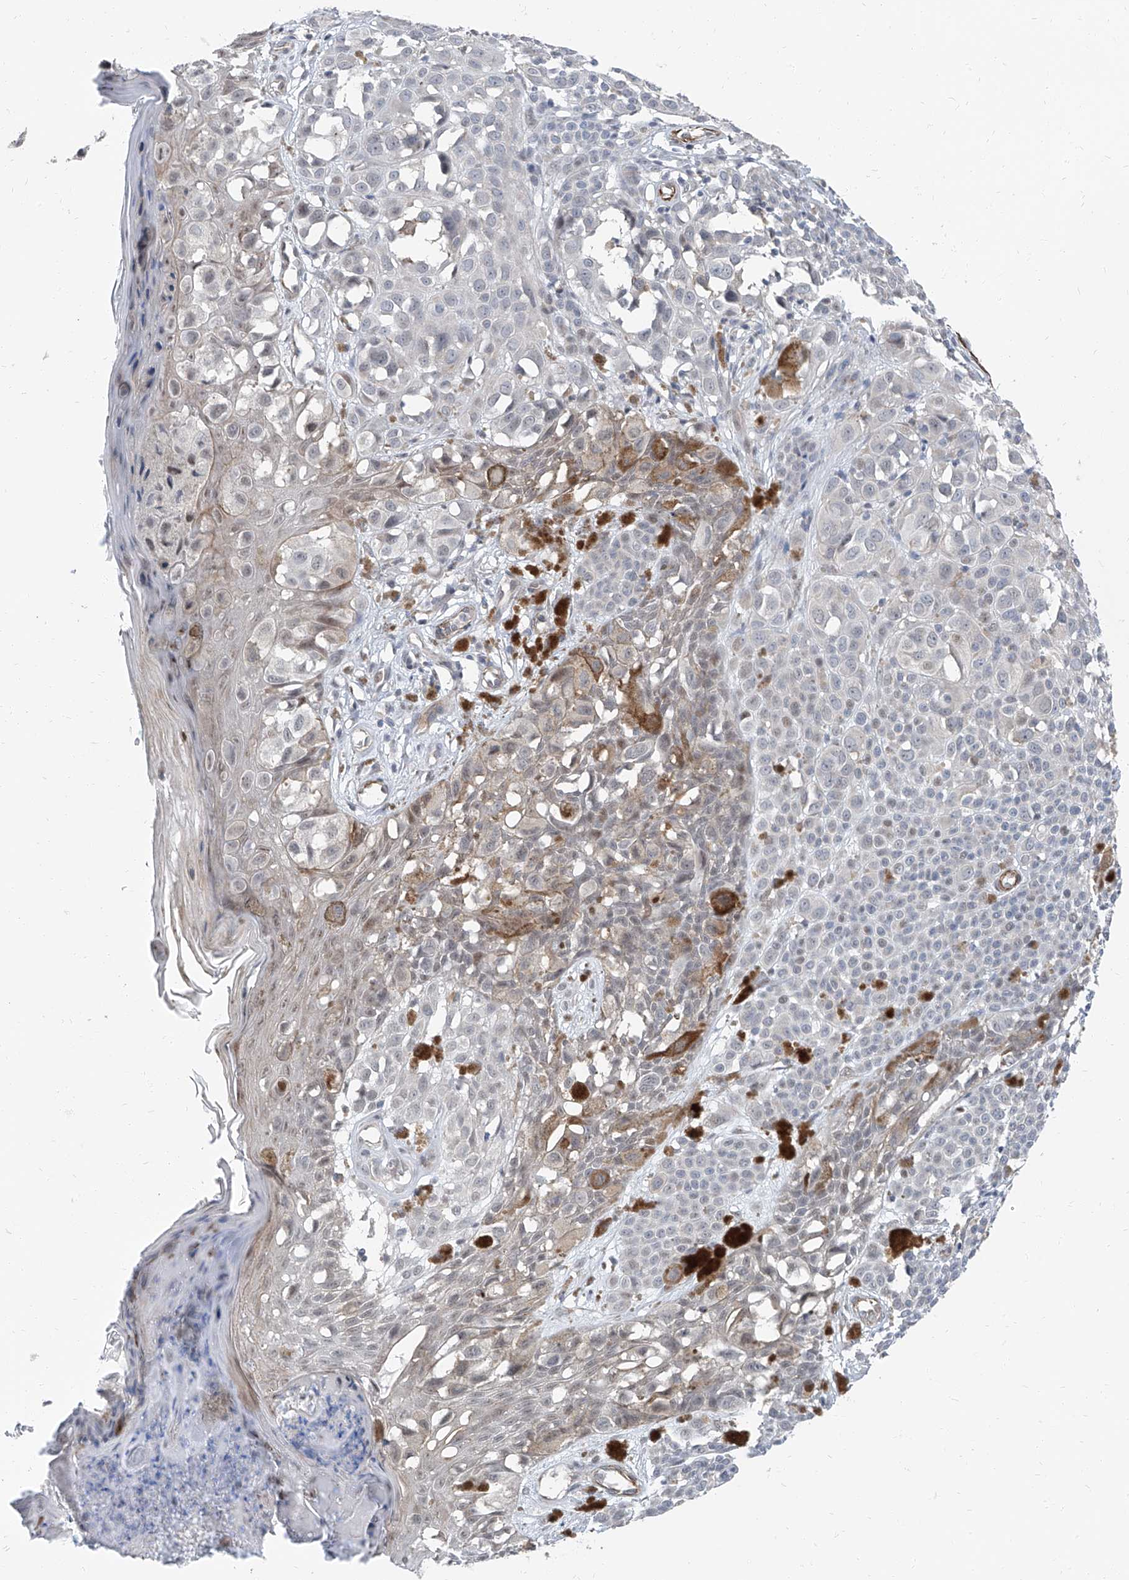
{"staining": {"intensity": "negative", "quantity": "none", "location": "none"}, "tissue": "melanoma", "cell_type": "Tumor cells", "image_type": "cancer", "snomed": [{"axis": "morphology", "description": "Malignant melanoma, NOS"}, {"axis": "topography", "description": "Skin of leg"}], "caption": "Human malignant melanoma stained for a protein using immunohistochemistry demonstrates no positivity in tumor cells.", "gene": "TXLNB", "patient": {"sex": "female", "age": 72}}